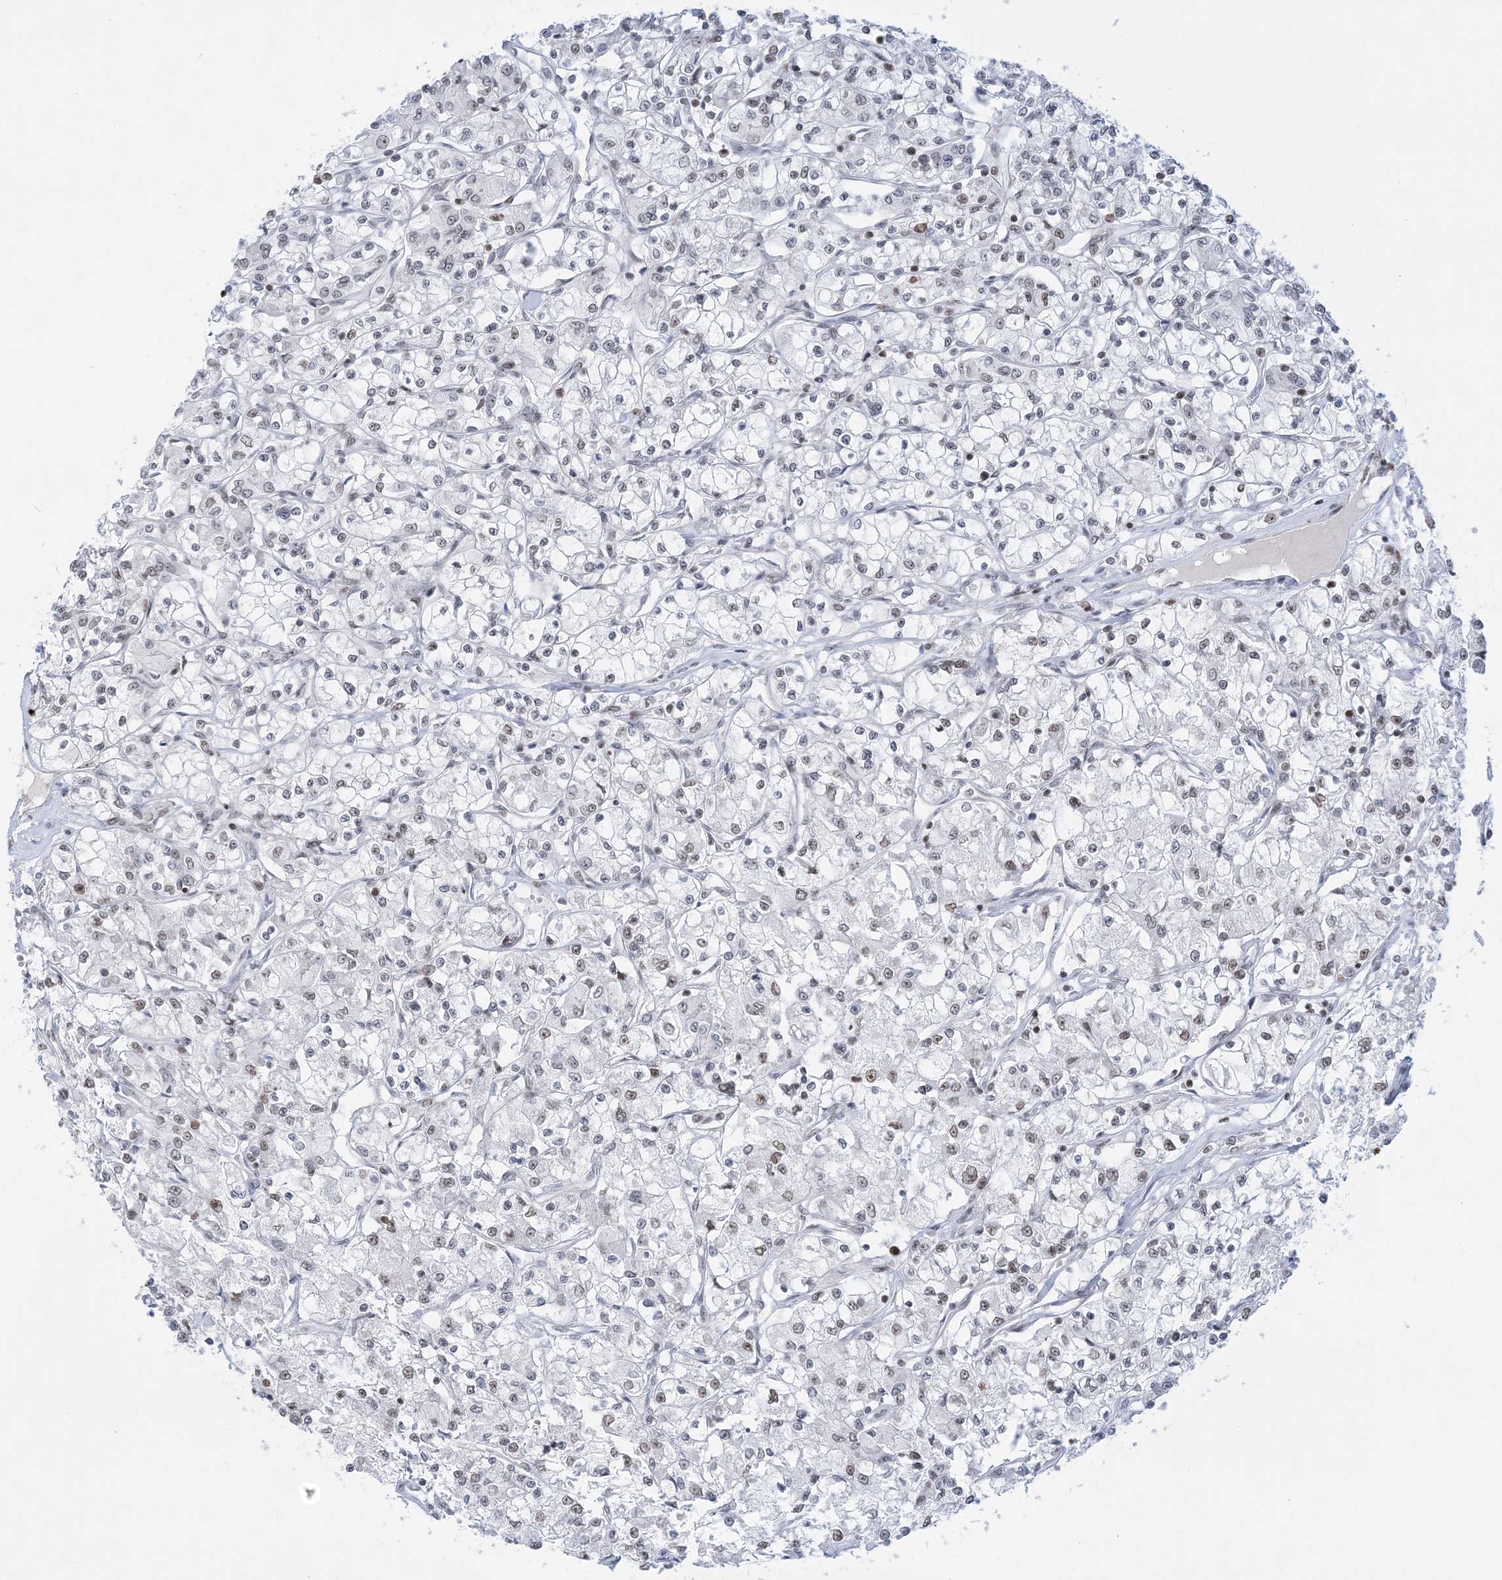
{"staining": {"intensity": "weak", "quantity": "<25%", "location": "nuclear"}, "tissue": "renal cancer", "cell_type": "Tumor cells", "image_type": "cancer", "snomed": [{"axis": "morphology", "description": "Adenocarcinoma, NOS"}, {"axis": "topography", "description": "Kidney"}], "caption": "High power microscopy photomicrograph of an immunohistochemistry (IHC) photomicrograph of renal adenocarcinoma, revealing no significant staining in tumor cells. (DAB immunohistochemistry with hematoxylin counter stain).", "gene": "DDX21", "patient": {"sex": "female", "age": 59}}